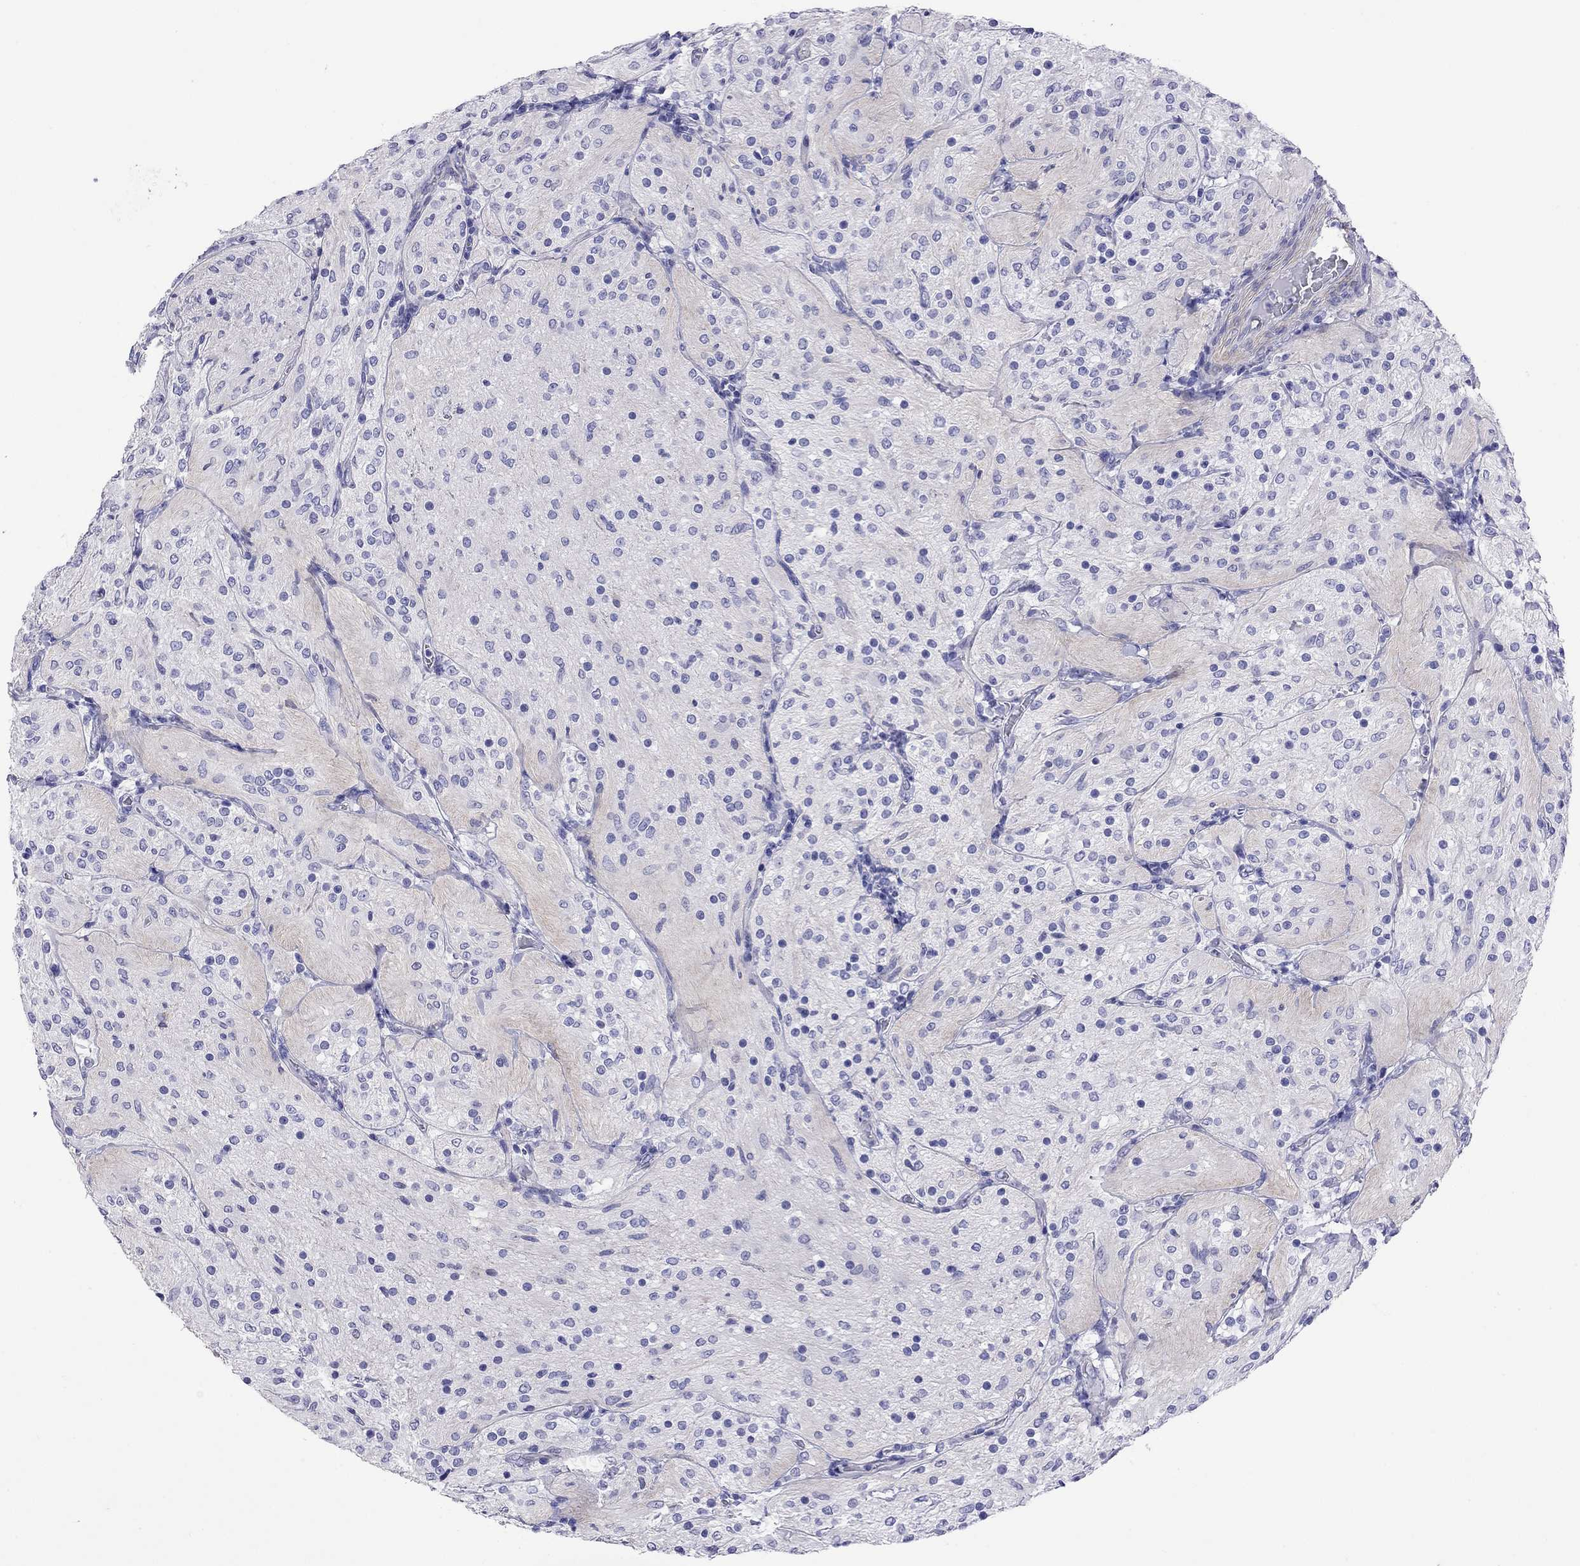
{"staining": {"intensity": "negative", "quantity": "none", "location": "none"}, "tissue": "glioma", "cell_type": "Tumor cells", "image_type": "cancer", "snomed": [{"axis": "morphology", "description": "Glioma, malignant, Low grade"}, {"axis": "topography", "description": "Brain"}], "caption": "The photomicrograph shows no significant positivity in tumor cells of glioma. (Stains: DAB immunohistochemistry with hematoxylin counter stain, Microscopy: brightfield microscopy at high magnification).", "gene": "KIAA2012", "patient": {"sex": "male", "age": 3}}